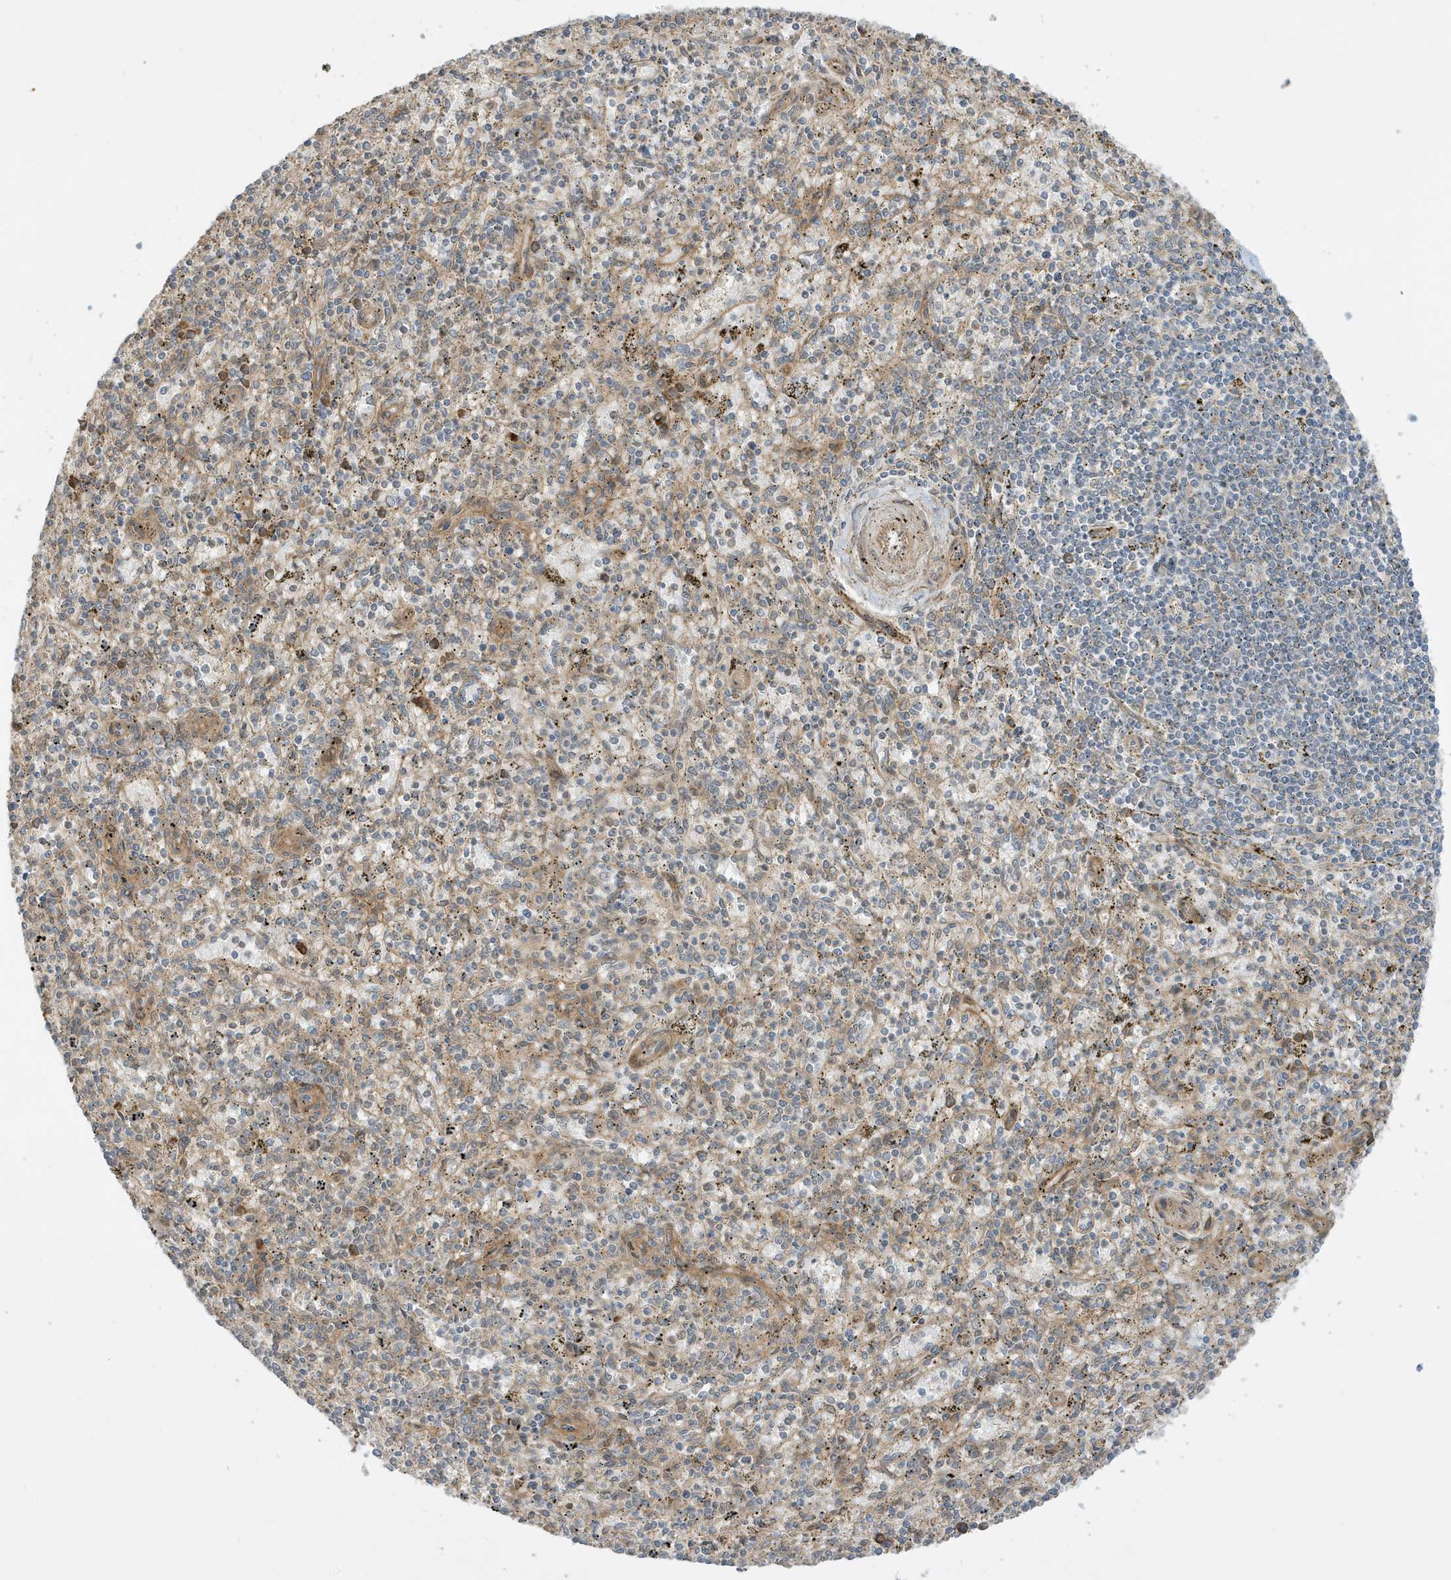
{"staining": {"intensity": "moderate", "quantity": "<25%", "location": "cytoplasmic/membranous"}, "tissue": "spleen", "cell_type": "Cells in red pulp", "image_type": "normal", "snomed": [{"axis": "morphology", "description": "Normal tissue, NOS"}, {"axis": "topography", "description": "Spleen"}], "caption": "Immunohistochemistry (DAB (3,3'-diaminobenzidine)) staining of normal spleen exhibits moderate cytoplasmic/membranous protein expression in approximately <25% of cells in red pulp. (DAB (3,3'-diaminobenzidine) IHC with brightfield microscopy, high magnification).", "gene": "SCARF2", "patient": {"sex": "male", "age": 72}}